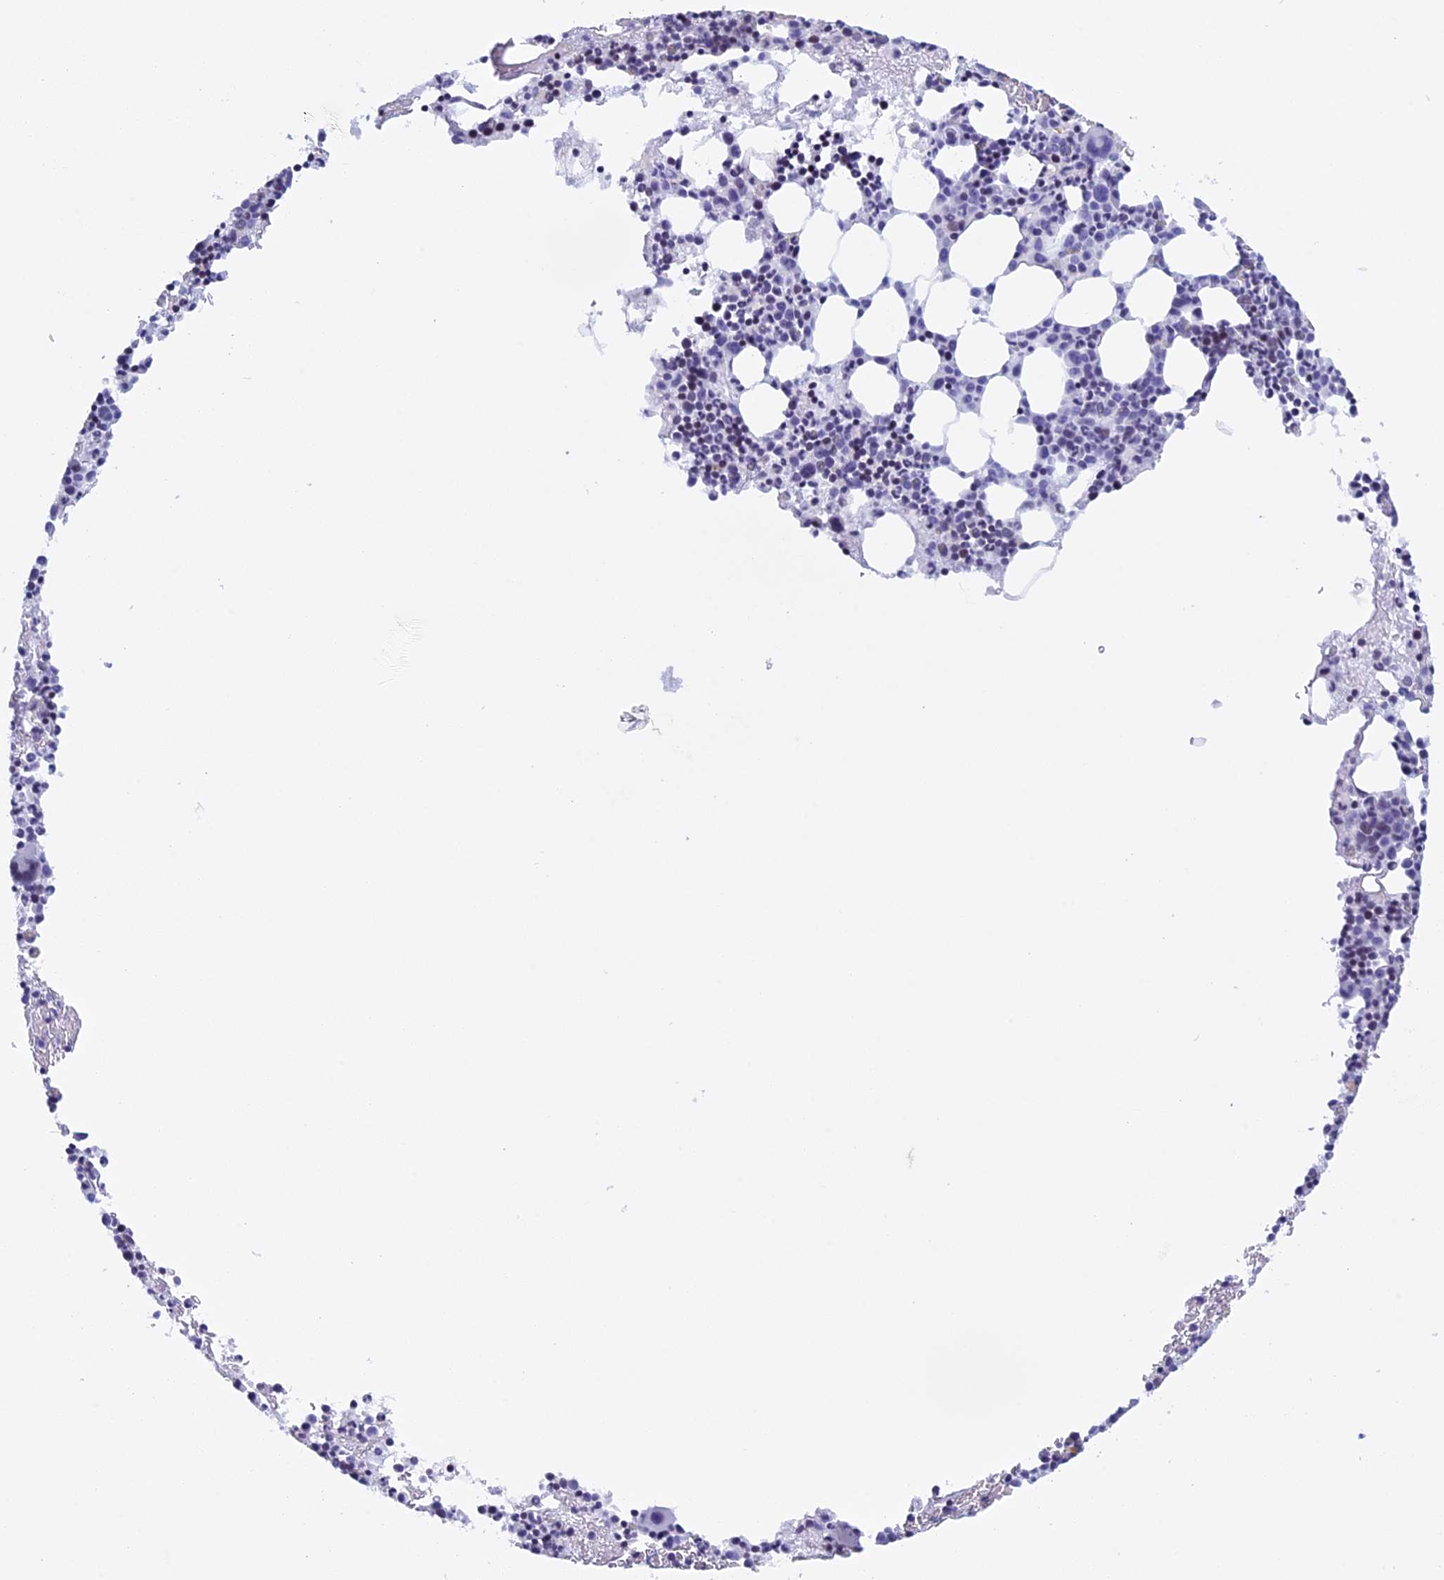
{"staining": {"intensity": "negative", "quantity": "none", "location": "none"}, "tissue": "bone marrow", "cell_type": "Hematopoietic cells", "image_type": "normal", "snomed": [{"axis": "morphology", "description": "Normal tissue, NOS"}, {"axis": "topography", "description": "Bone marrow"}], "caption": "A high-resolution image shows IHC staining of benign bone marrow, which shows no significant expression in hematopoietic cells.", "gene": "KCTD21", "patient": {"sex": "male", "age": 51}}